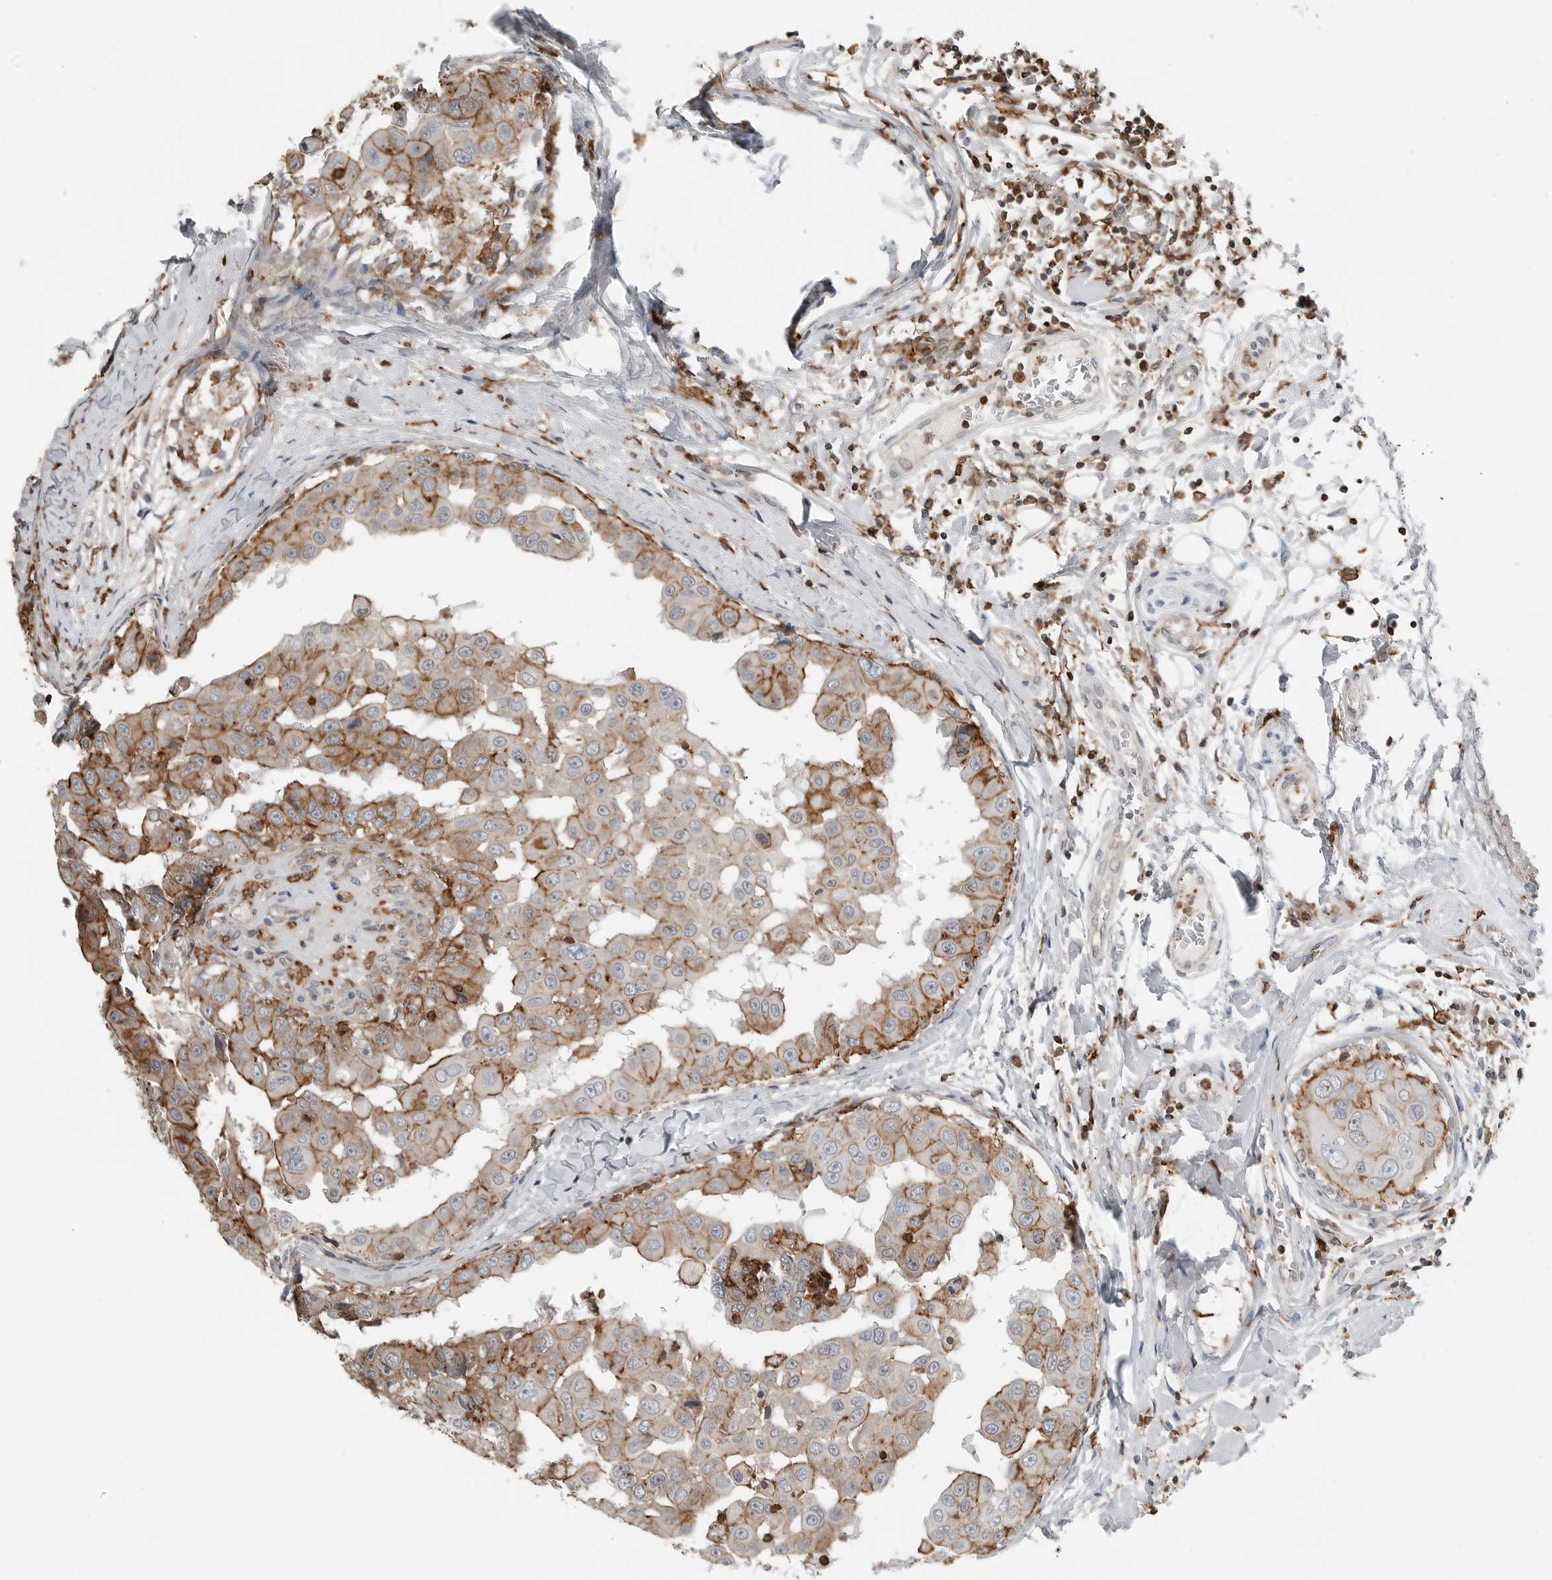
{"staining": {"intensity": "moderate", "quantity": ">75%", "location": "cytoplasmic/membranous"}, "tissue": "breast cancer", "cell_type": "Tumor cells", "image_type": "cancer", "snomed": [{"axis": "morphology", "description": "Duct carcinoma"}, {"axis": "topography", "description": "Breast"}], "caption": "Immunohistochemistry (IHC) of breast cancer (intraductal carcinoma) exhibits medium levels of moderate cytoplasmic/membranous expression in about >75% of tumor cells.", "gene": "LEFTY2", "patient": {"sex": "female", "age": 27}}